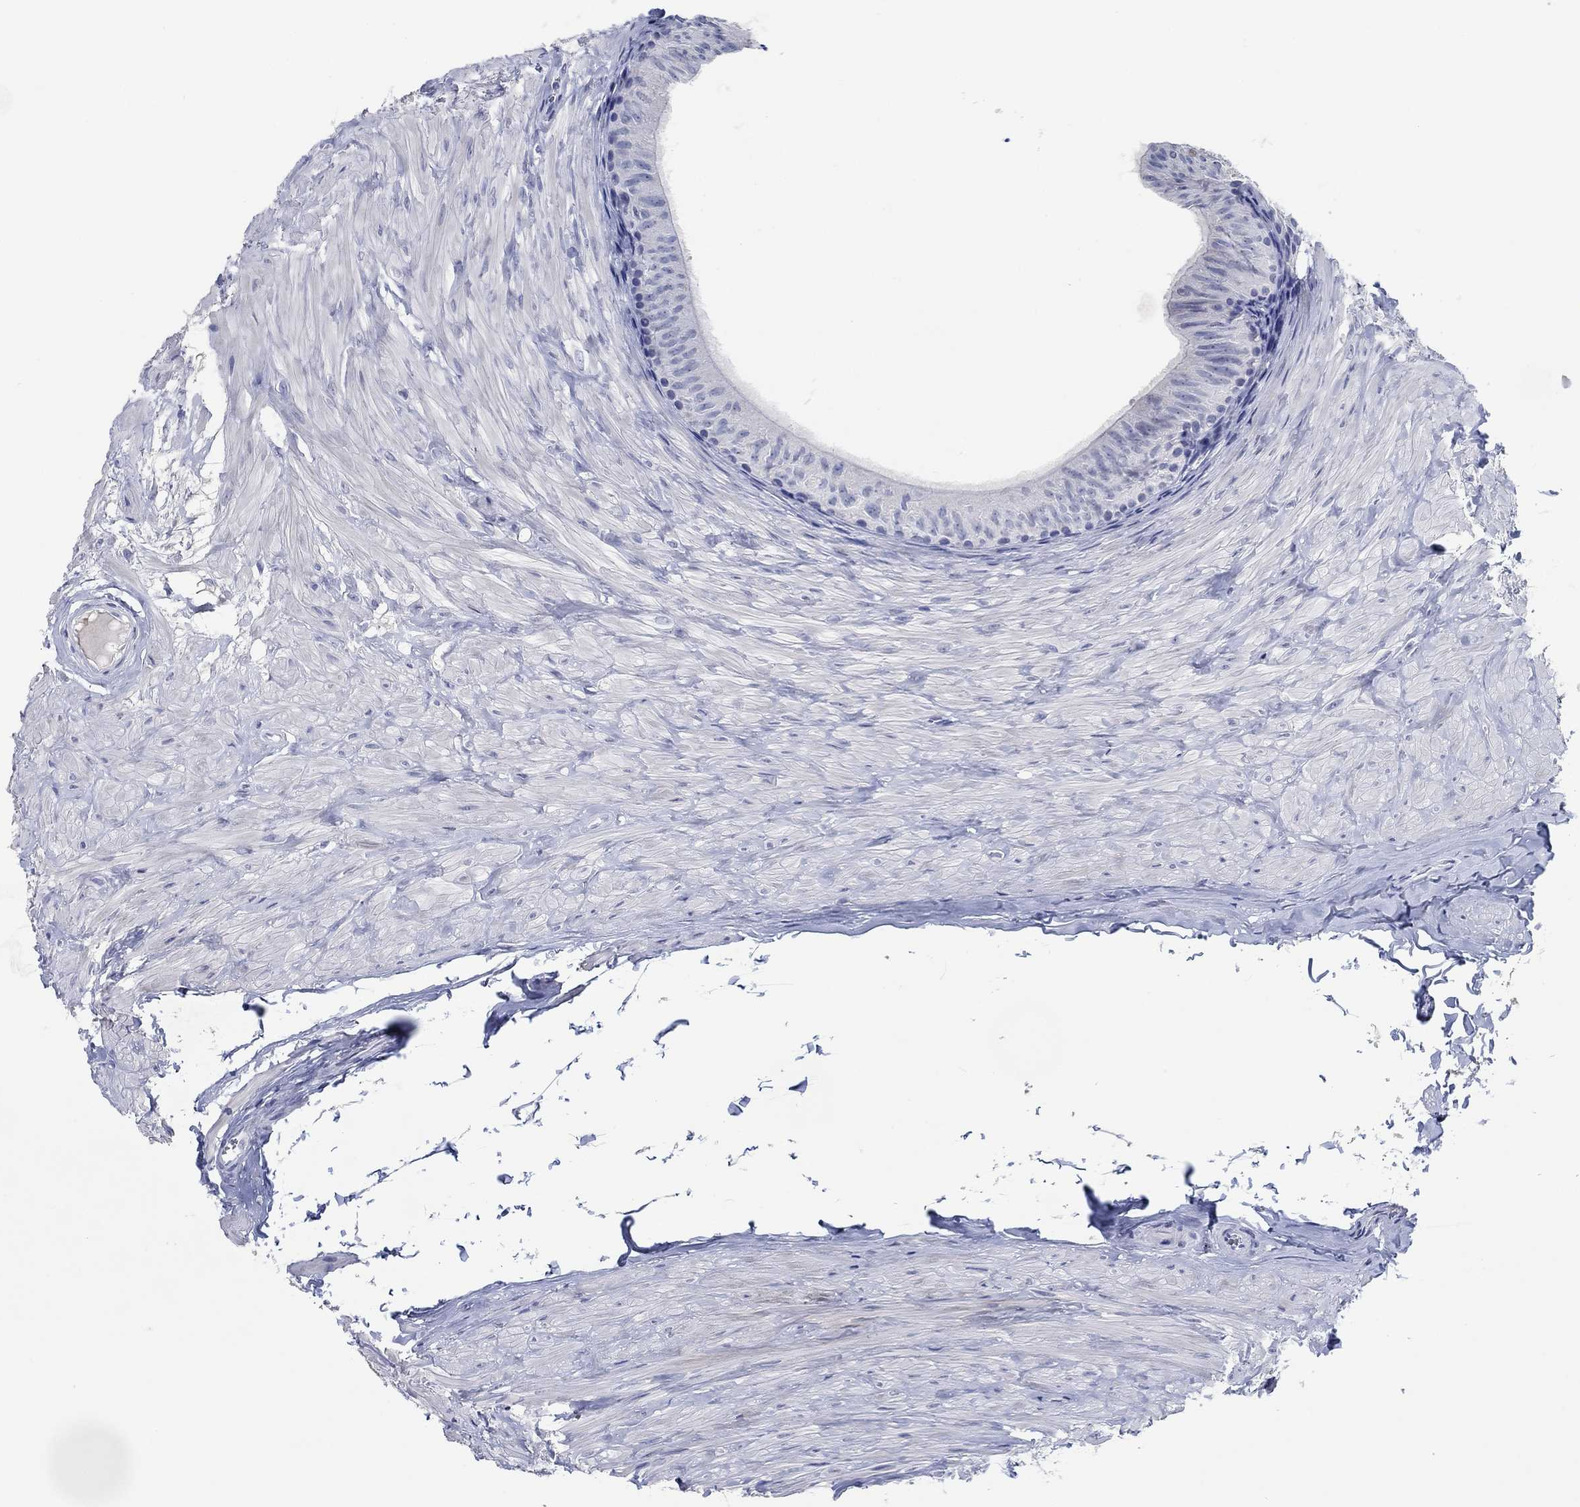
{"staining": {"intensity": "negative", "quantity": "none", "location": "none"}, "tissue": "epididymis", "cell_type": "Glandular cells", "image_type": "normal", "snomed": [{"axis": "morphology", "description": "Normal tissue, NOS"}, {"axis": "topography", "description": "Epididymis"}], "caption": "Normal epididymis was stained to show a protein in brown. There is no significant expression in glandular cells.", "gene": "POU5F1", "patient": {"sex": "male", "age": 32}}